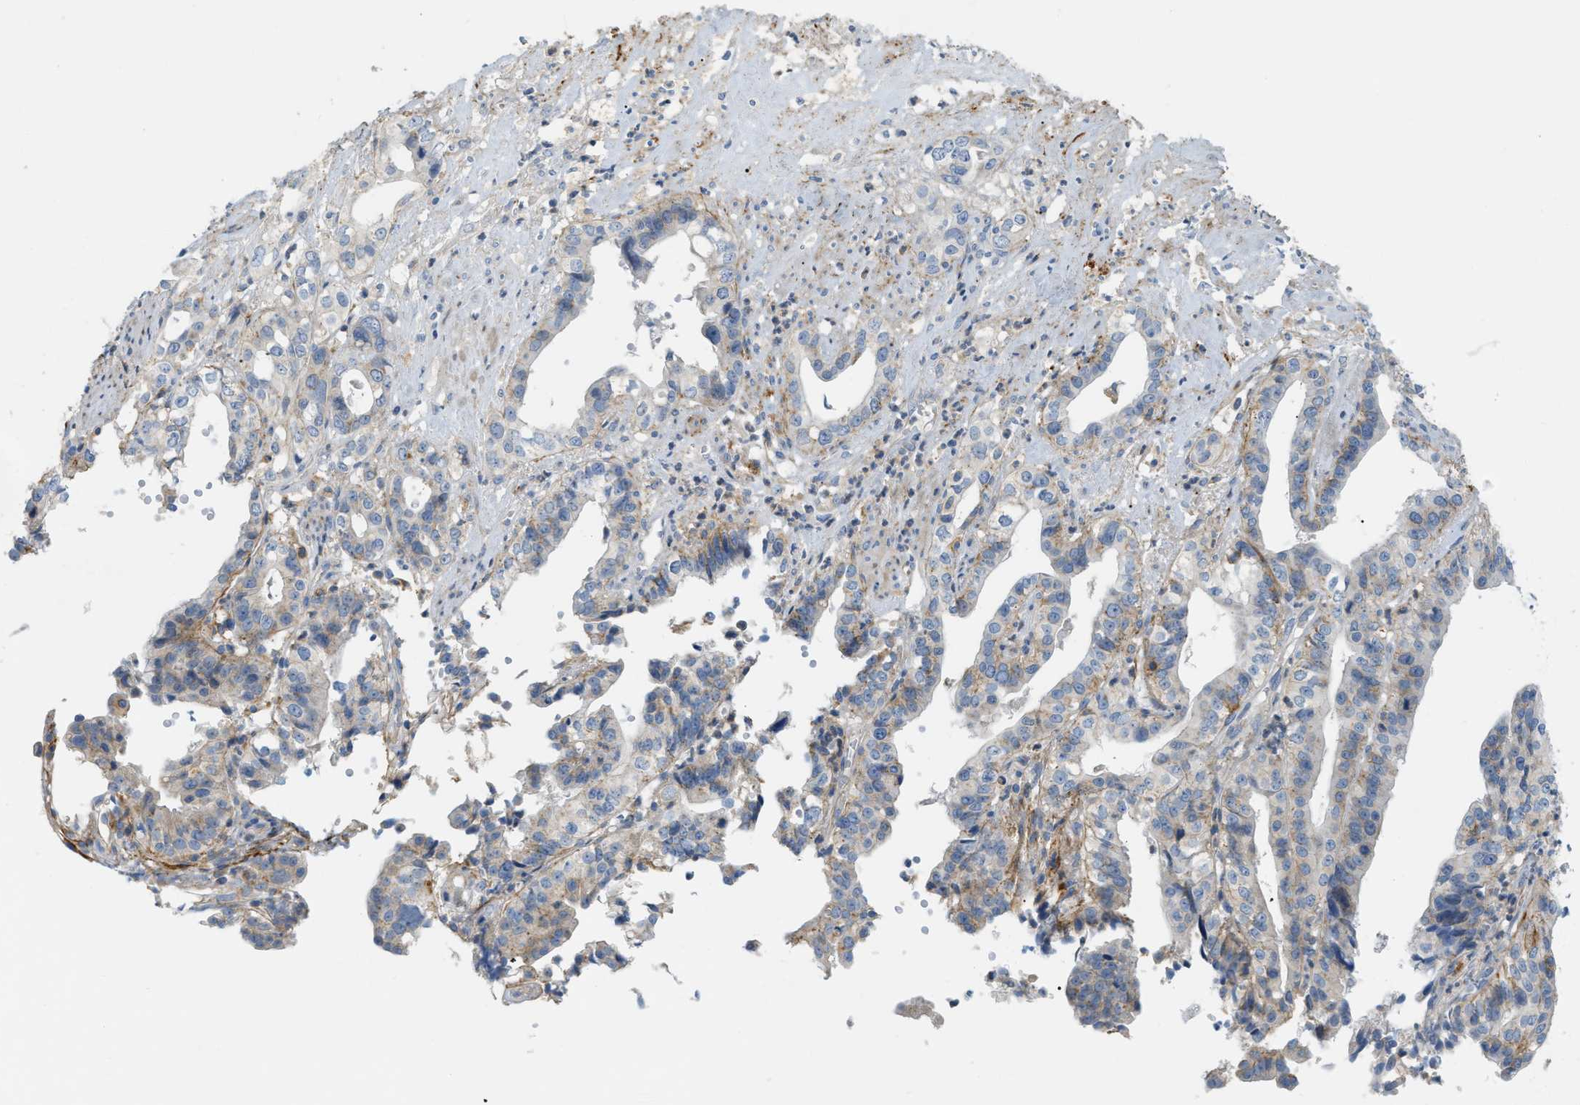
{"staining": {"intensity": "weak", "quantity": "<25%", "location": "cytoplasmic/membranous"}, "tissue": "liver cancer", "cell_type": "Tumor cells", "image_type": "cancer", "snomed": [{"axis": "morphology", "description": "Cholangiocarcinoma"}, {"axis": "topography", "description": "Liver"}], "caption": "Immunohistochemistry of human liver cholangiocarcinoma reveals no positivity in tumor cells.", "gene": "LMBRD1", "patient": {"sex": "female", "age": 61}}